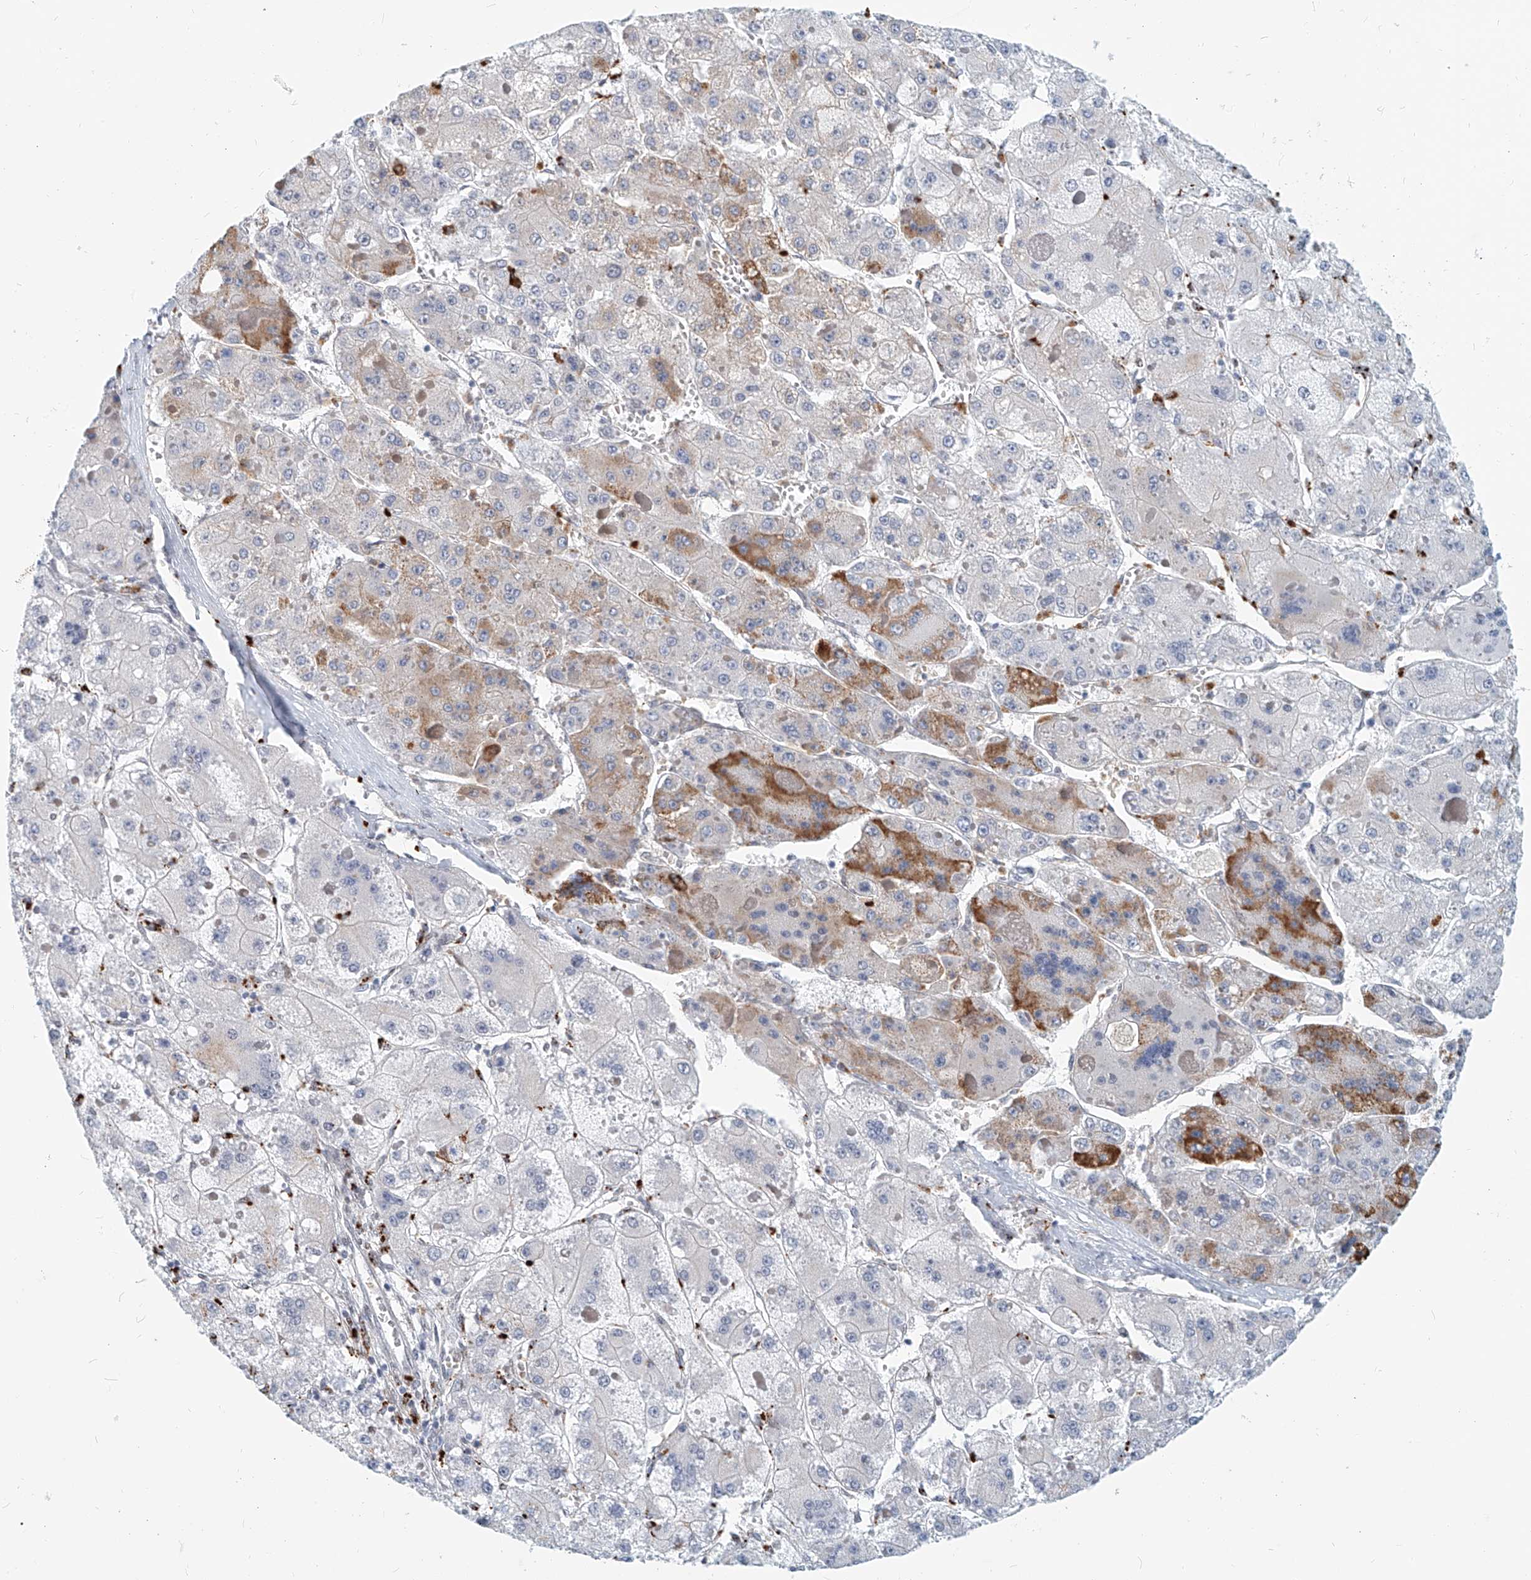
{"staining": {"intensity": "moderate", "quantity": "<25%", "location": "cytoplasmic/membranous"}, "tissue": "liver cancer", "cell_type": "Tumor cells", "image_type": "cancer", "snomed": [{"axis": "morphology", "description": "Carcinoma, Hepatocellular, NOS"}, {"axis": "topography", "description": "Liver"}], "caption": "High-magnification brightfield microscopy of hepatocellular carcinoma (liver) stained with DAB (brown) and counterstained with hematoxylin (blue). tumor cells exhibit moderate cytoplasmic/membranous staining is present in about<25% of cells.", "gene": "SASH1", "patient": {"sex": "female", "age": 73}}